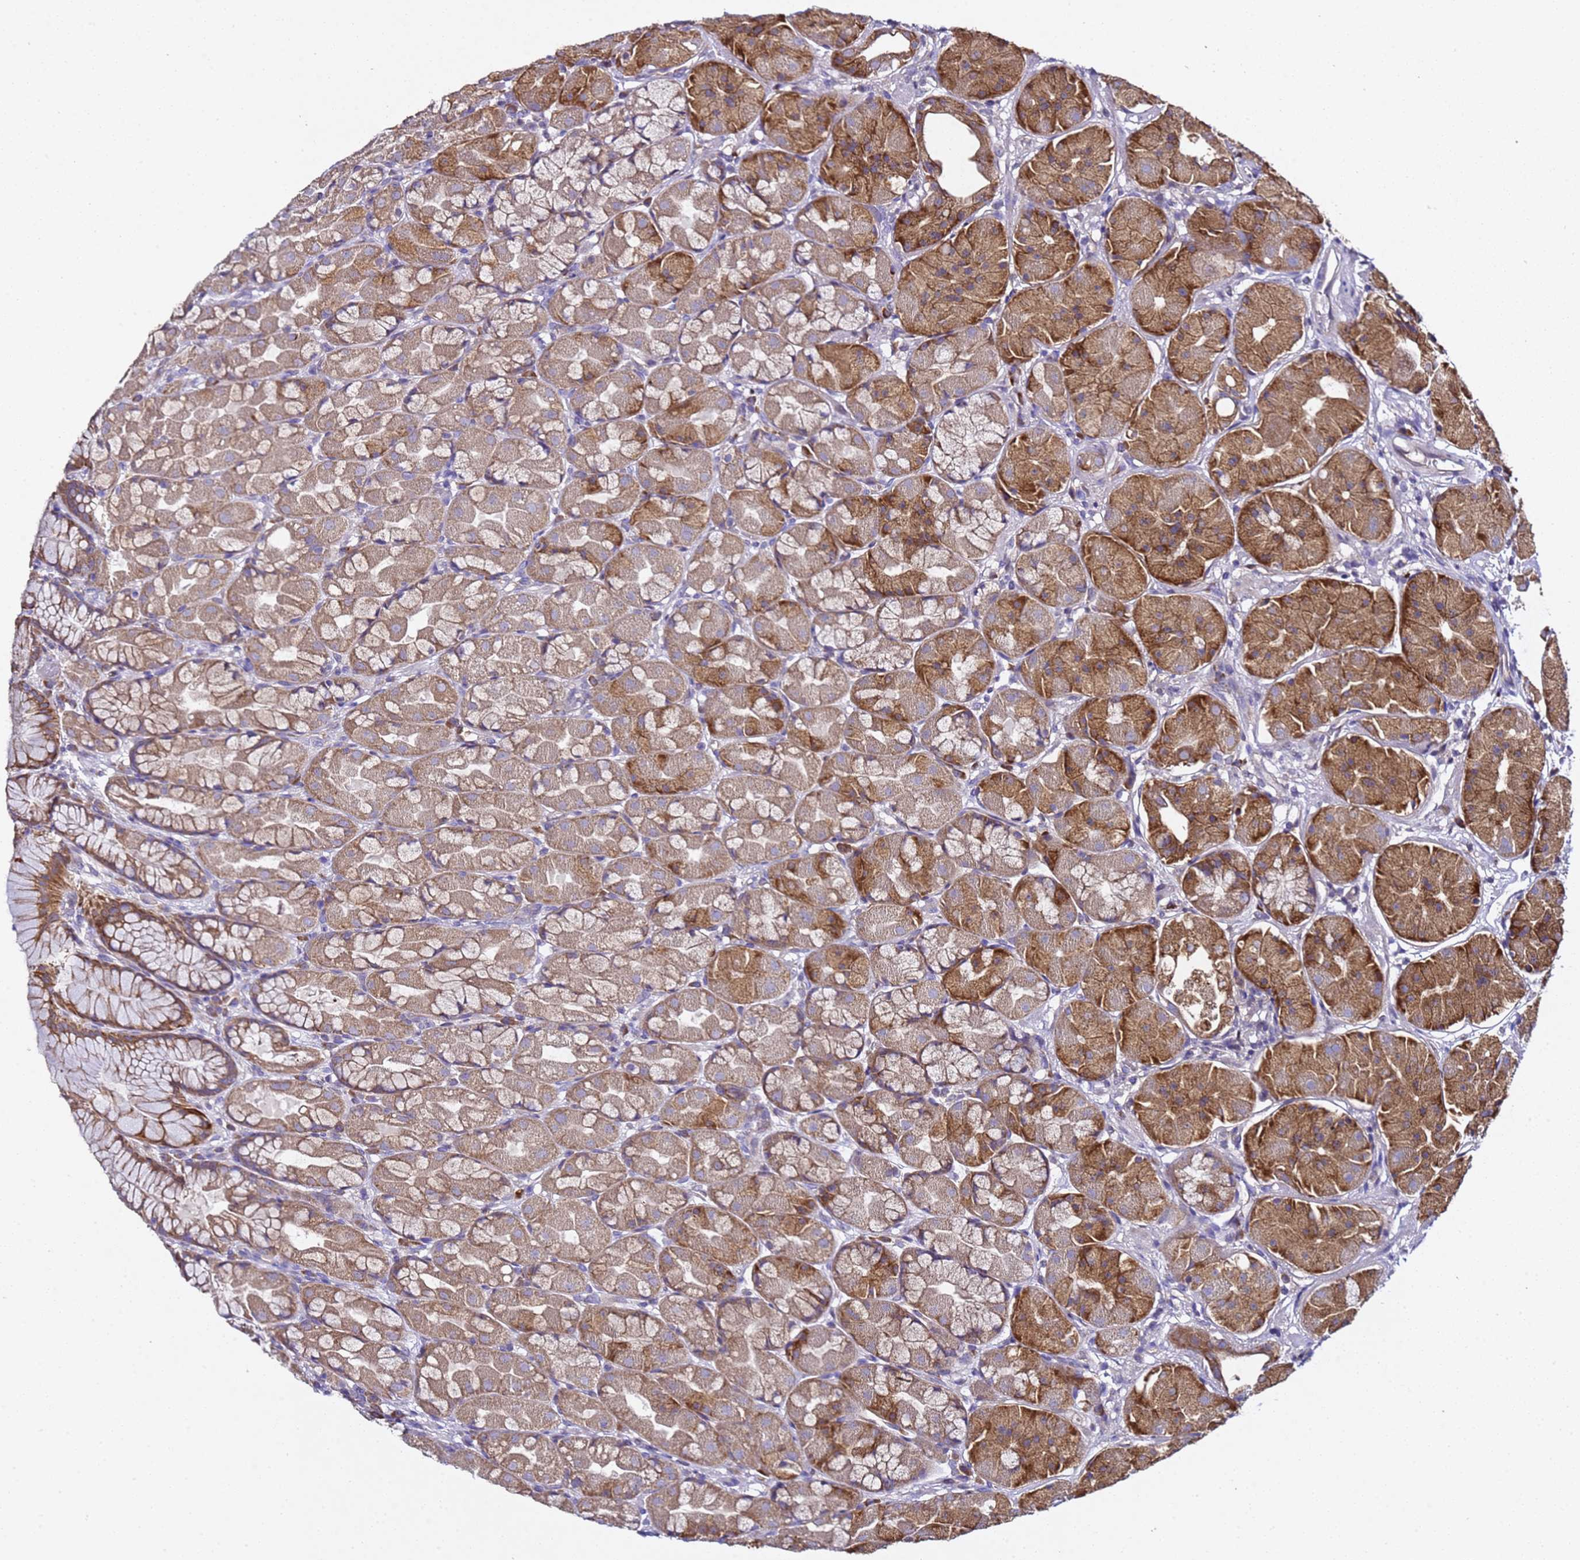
{"staining": {"intensity": "moderate", "quantity": "25%-75%", "location": "cytoplasmic/membranous"}, "tissue": "stomach", "cell_type": "Glandular cells", "image_type": "normal", "snomed": [{"axis": "morphology", "description": "Normal tissue, NOS"}, {"axis": "topography", "description": "Stomach"}], "caption": "High-magnification brightfield microscopy of unremarkable stomach stained with DAB (3,3'-diaminobenzidine) (brown) and counterstained with hematoxylin (blue). glandular cells exhibit moderate cytoplasmic/membranous positivity is seen in approximately25%-75% of cells.", "gene": "ALG3", "patient": {"sex": "male", "age": 57}}